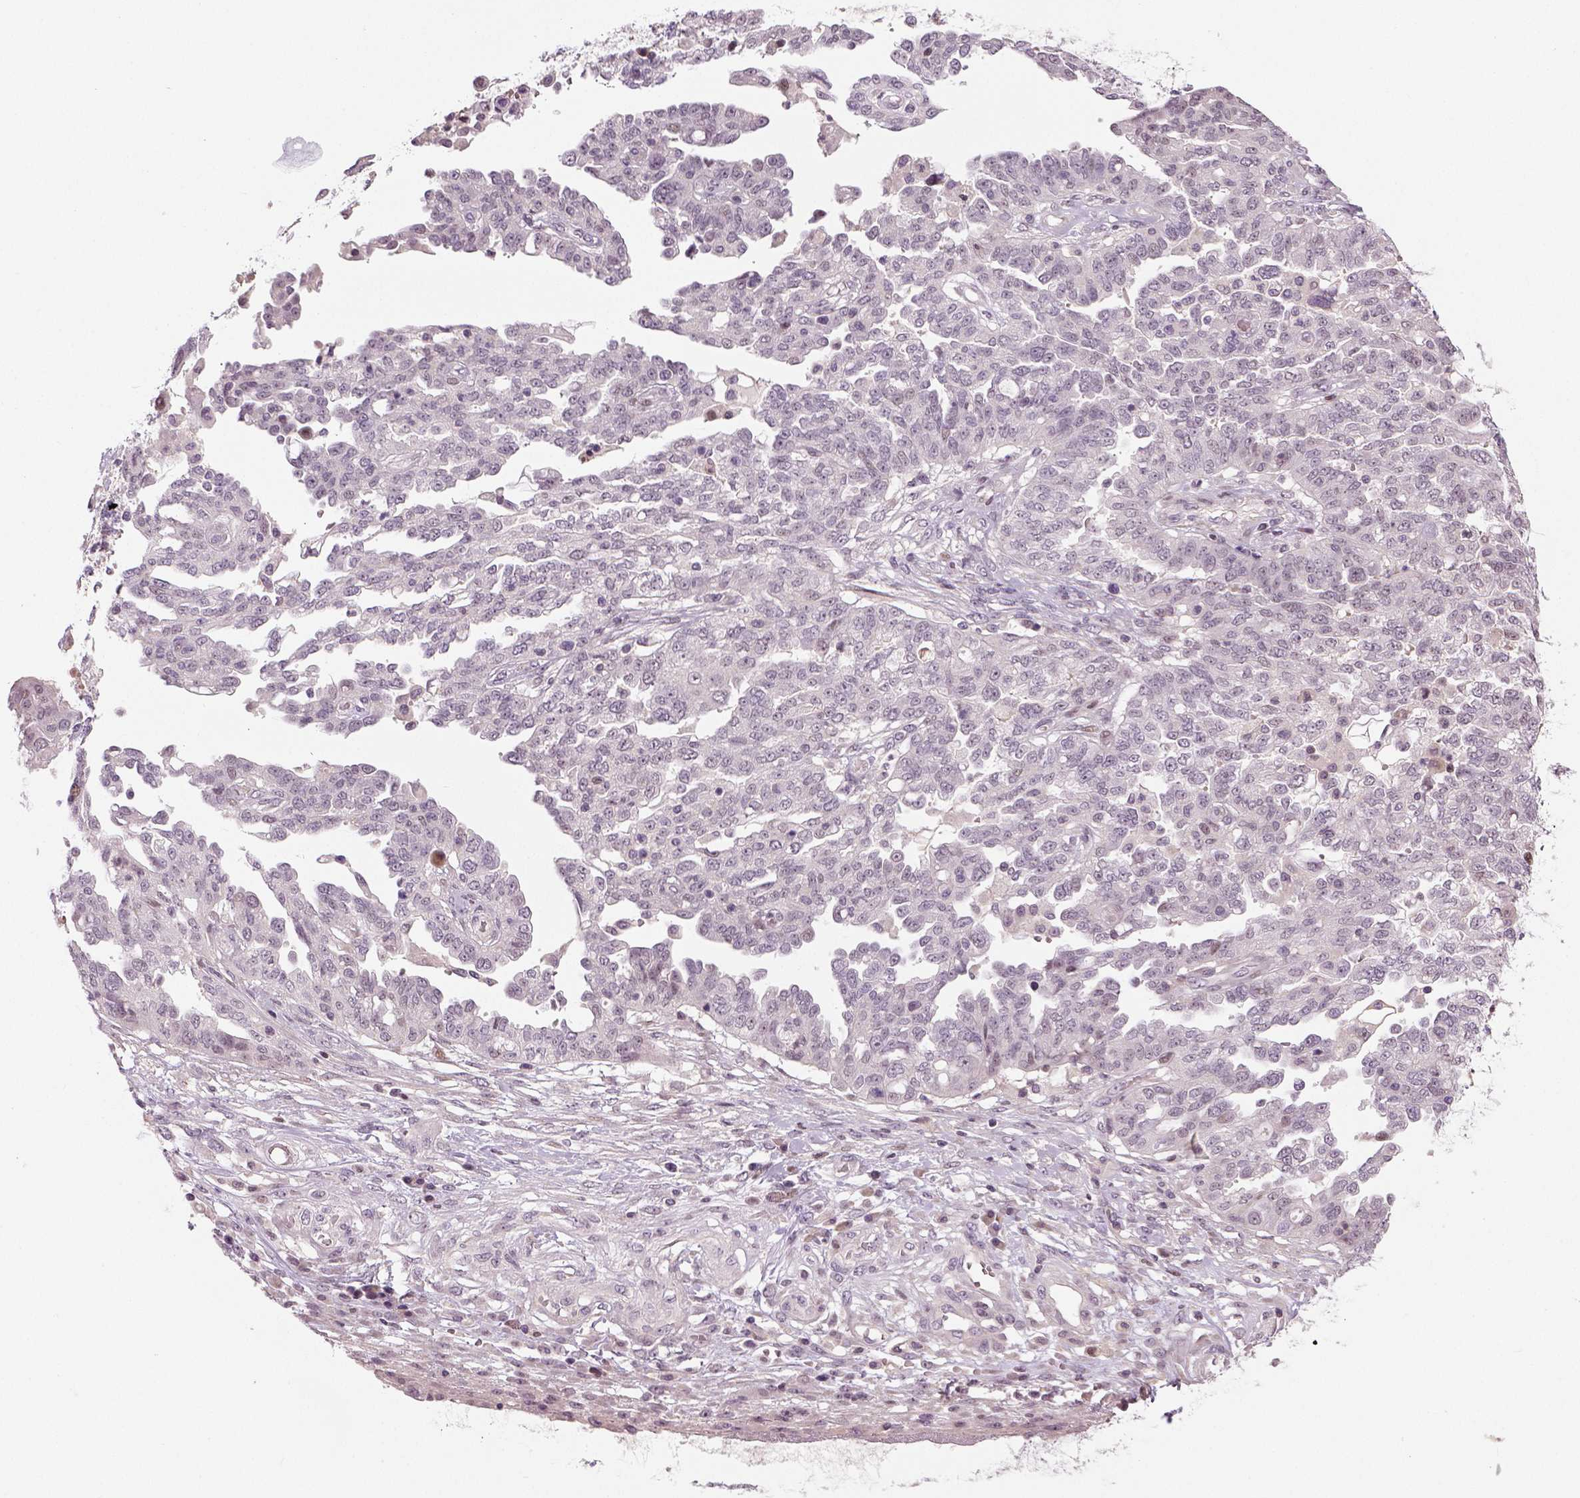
{"staining": {"intensity": "negative", "quantity": "none", "location": "none"}, "tissue": "ovarian cancer", "cell_type": "Tumor cells", "image_type": "cancer", "snomed": [{"axis": "morphology", "description": "Cystadenocarcinoma, serous, NOS"}, {"axis": "topography", "description": "Ovary"}], "caption": "Immunohistochemistry (IHC) image of serous cystadenocarcinoma (ovarian) stained for a protein (brown), which demonstrates no expression in tumor cells.", "gene": "NECAB1", "patient": {"sex": "female", "age": 67}}